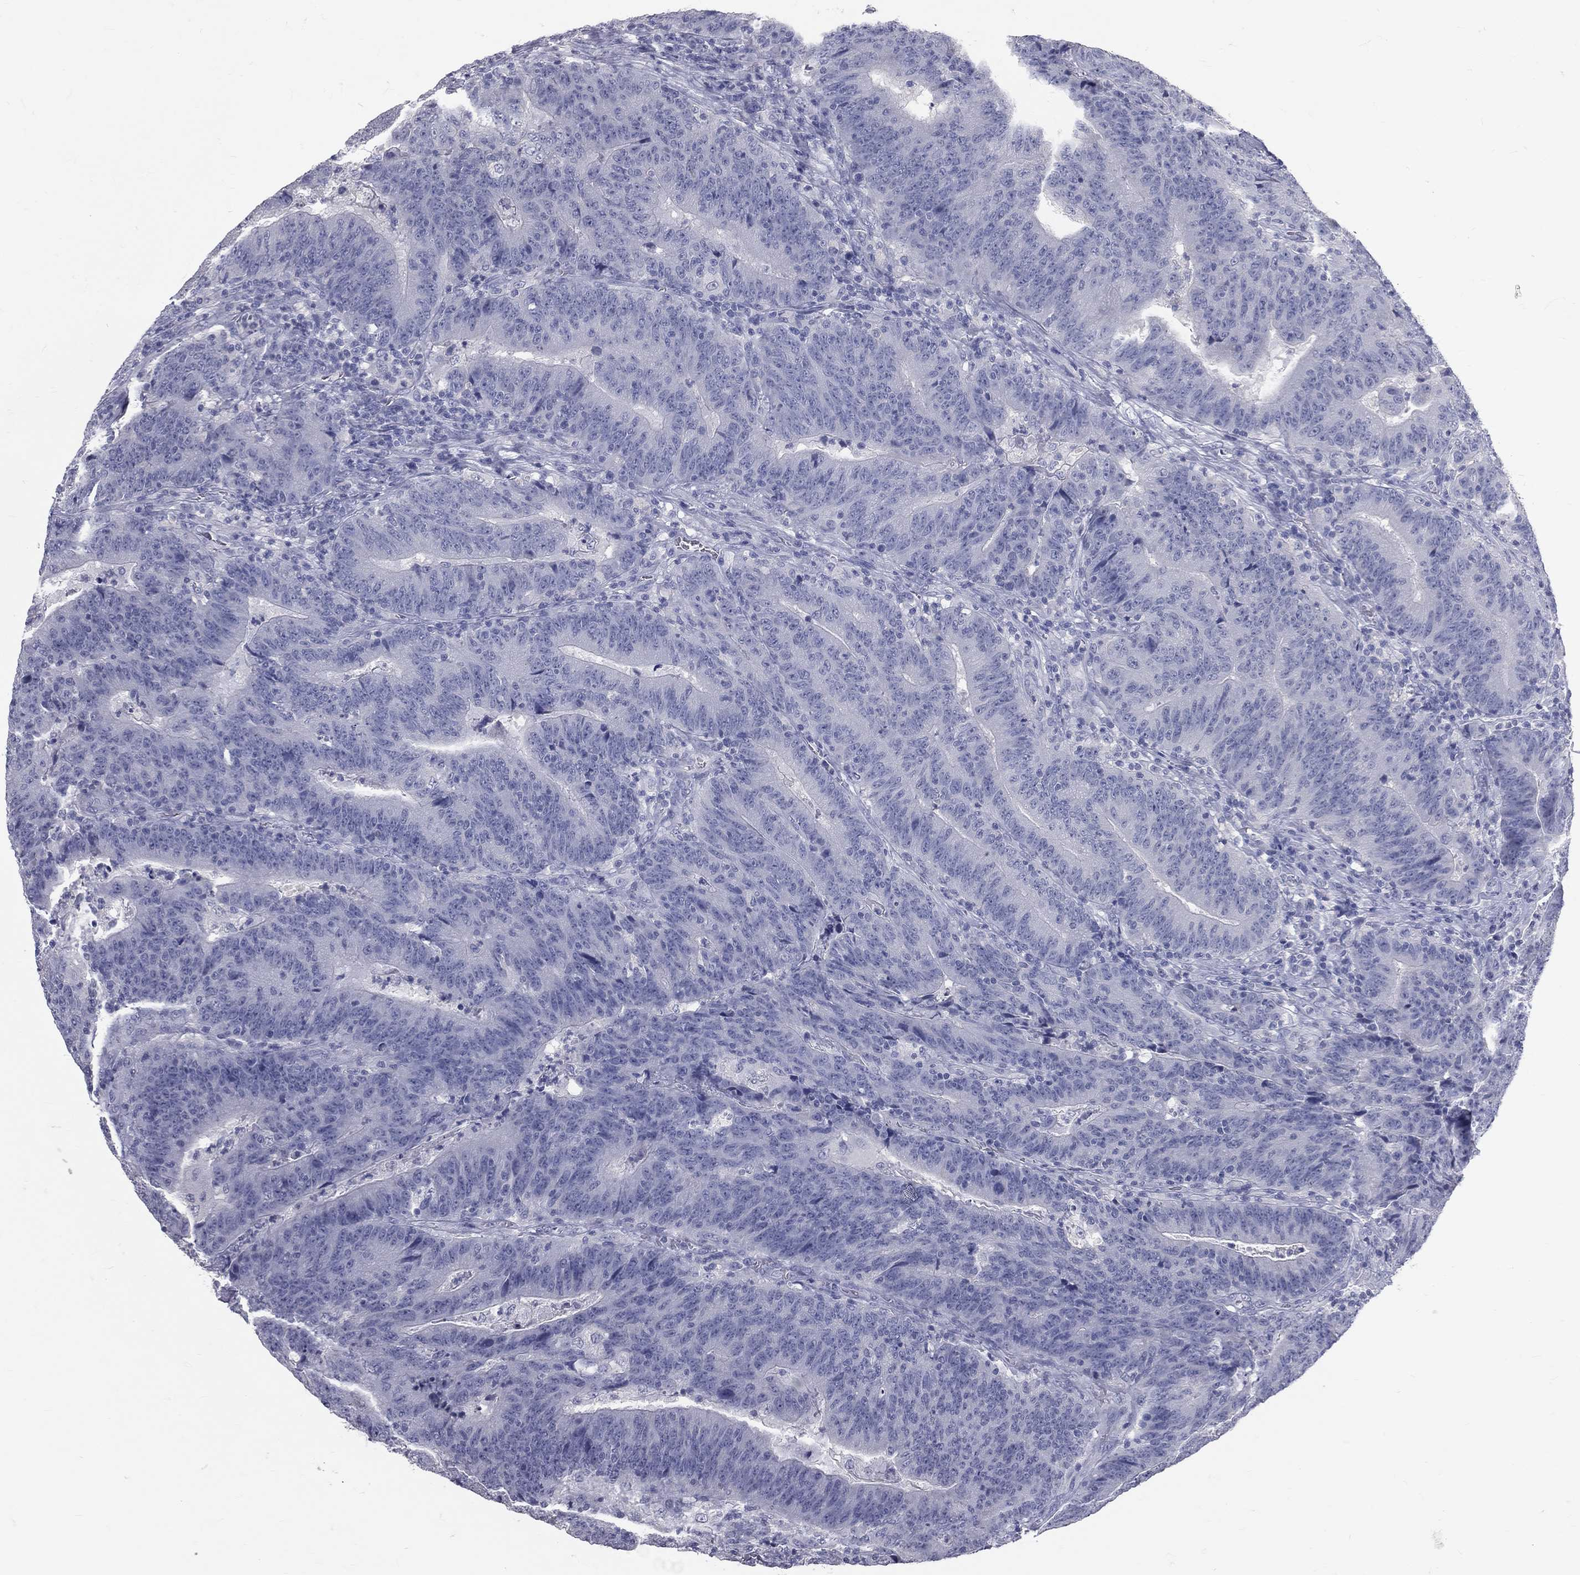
{"staining": {"intensity": "negative", "quantity": "none", "location": "none"}, "tissue": "colorectal cancer", "cell_type": "Tumor cells", "image_type": "cancer", "snomed": [{"axis": "morphology", "description": "Adenocarcinoma, NOS"}, {"axis": "topography", "description": "Colon"}], "caption": "The micrograph reveals no staining of tumor cells in colorectal cancer.", "gene": "TFPI2", "patient": {"sex": "female", "age": 75}}